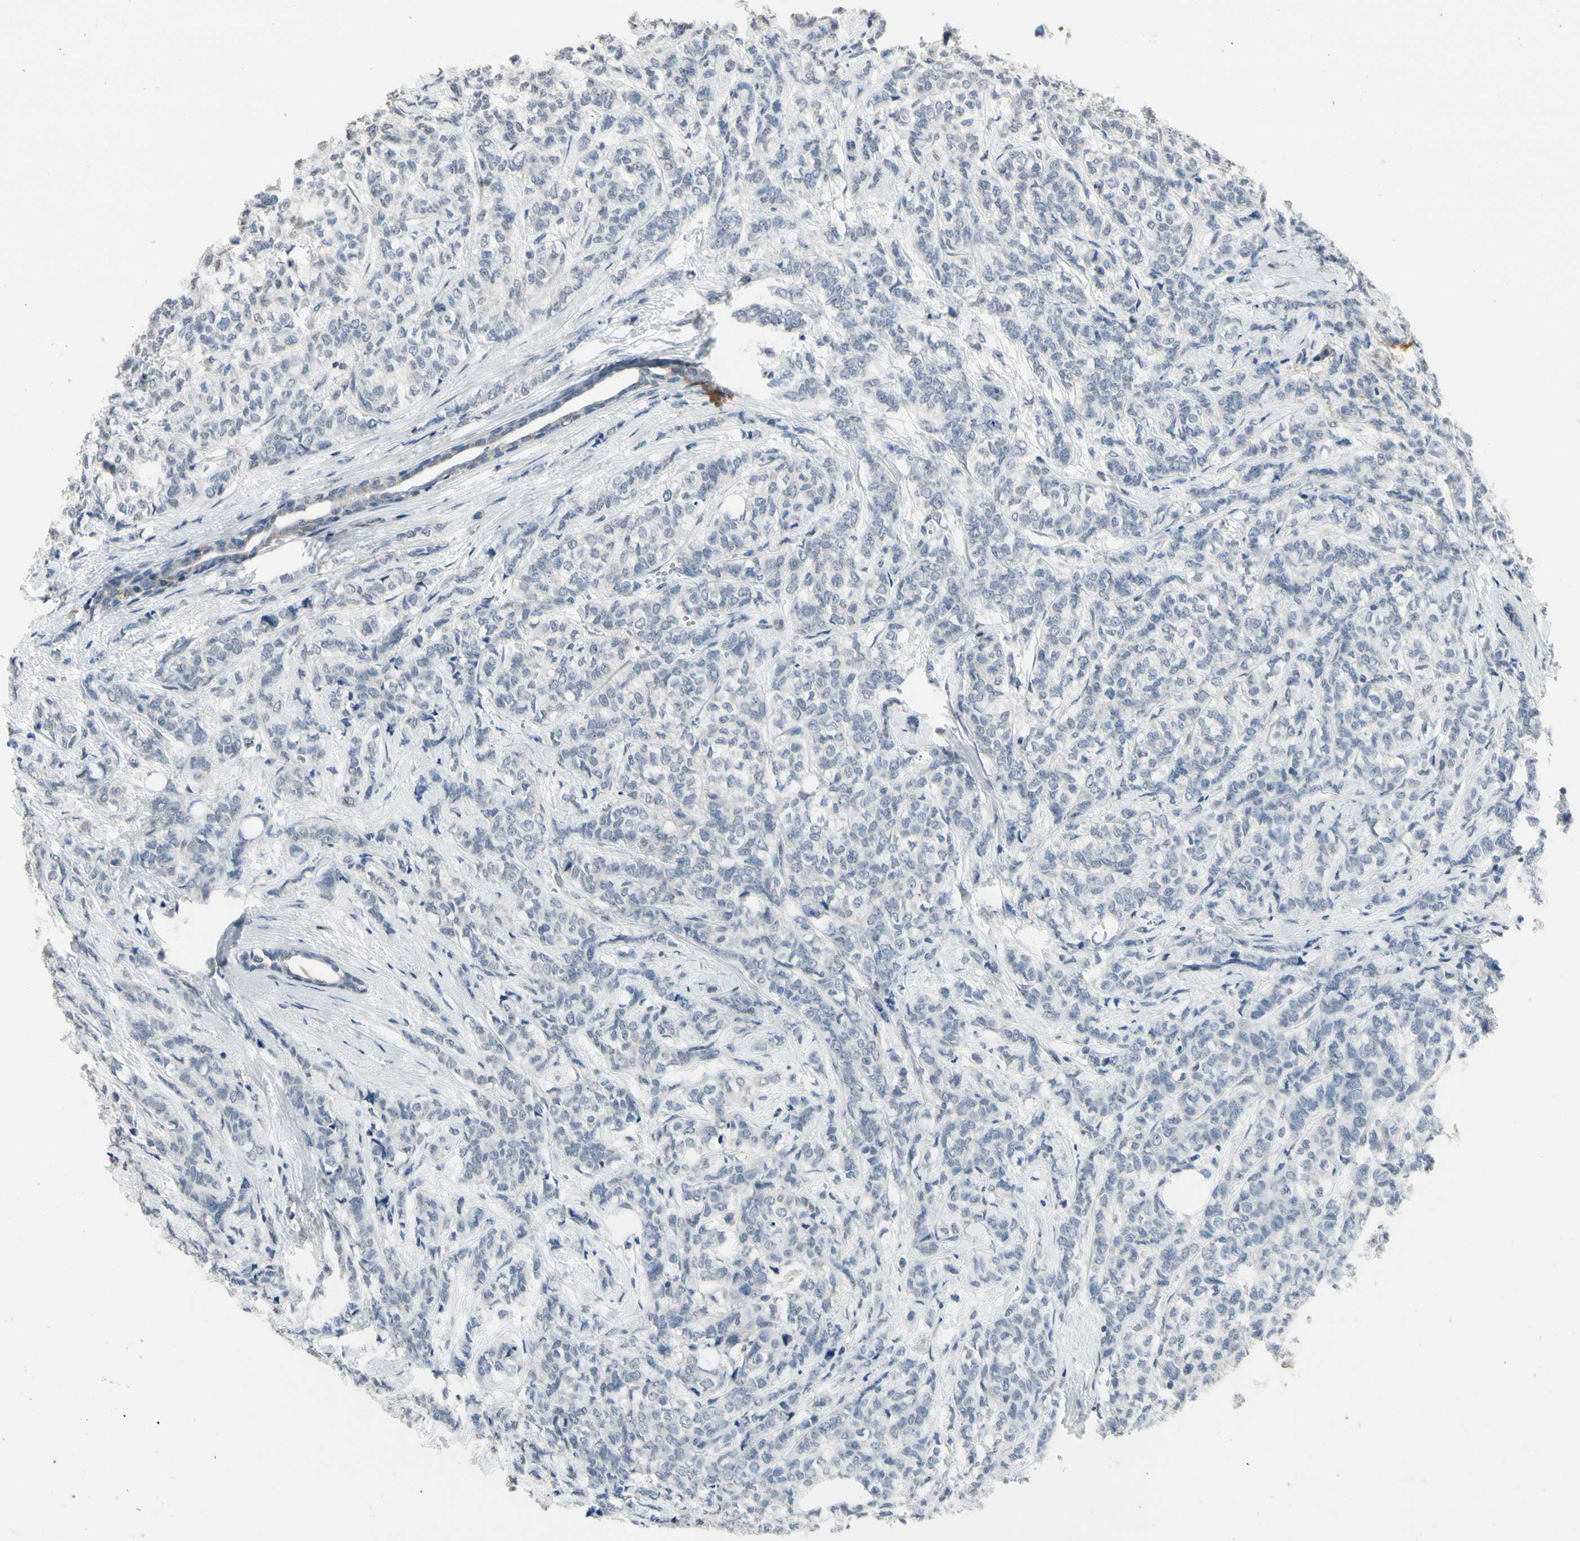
{"staining": {"intensity": "weak", "quantity": "<25%", "location": "cytoplasmic/membranous"}, "tissue": "breast cancer", "cell_type": "Tumor cells", "image_type": "cancer", "snomed": [{"axis": "morphology", "description": "Lobular carcinoma"}, {"axis": "topography", "description": "Breast"}], "caption": "DAB (3,3'-diaminobenzidine) immunohistochemical staining of breast cancer shows no significant positivity in tumor cells.", "gene": "SV2A", "patient": {"sex": "female", "age": 60}}